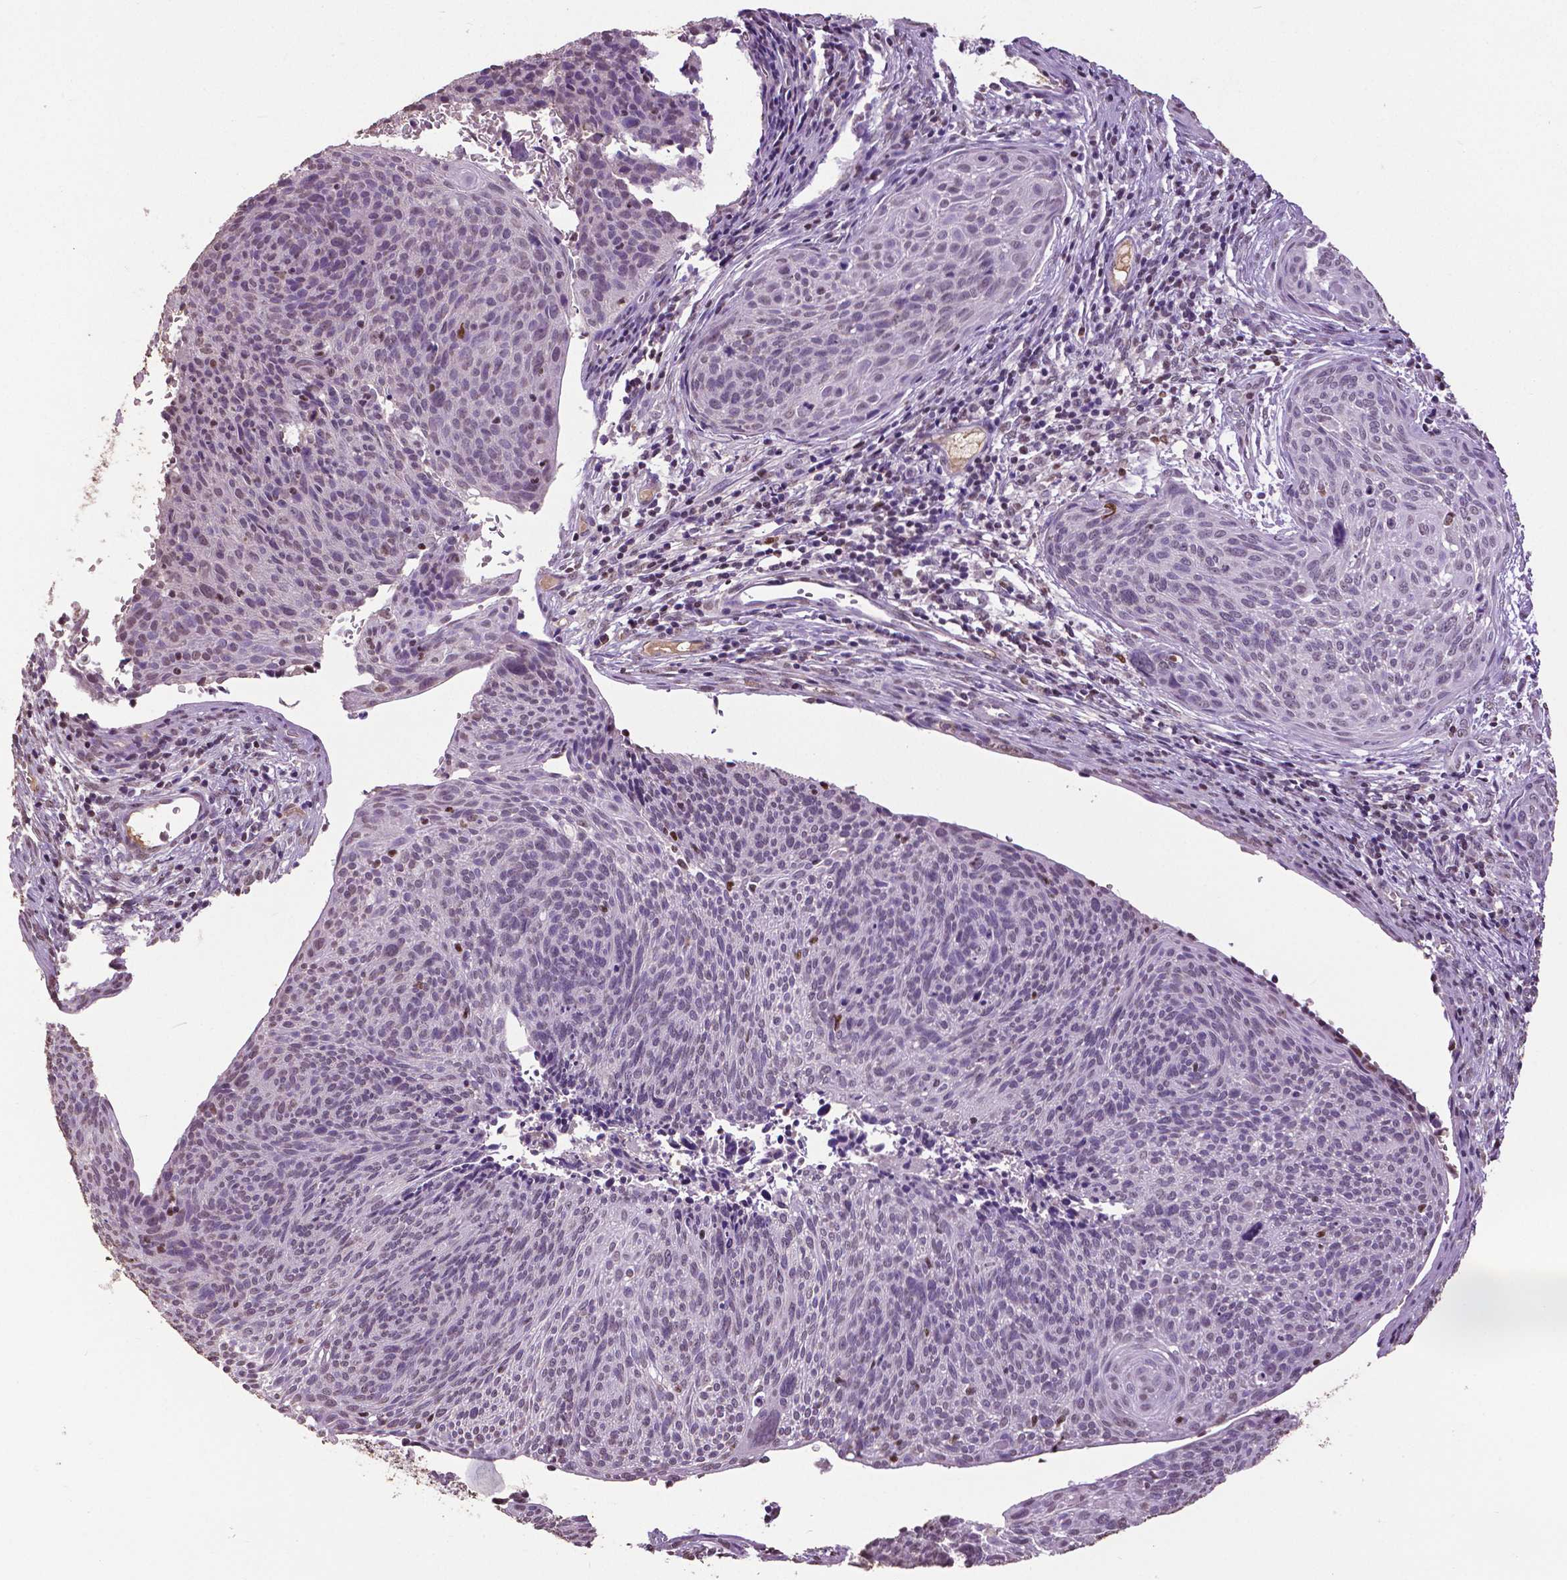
{"staining": {"intensity": "negative", "quantity": "none", "location": "none"}, "tissue": "cervical cancer", "cell_type": "Tumor cells", "image_type": "cancer", "snomed": [{"axis": "morphology", "description": "Squamous cell carcinoma, NOS"}, {"axis": "topography", "description": "Cervix"}], "caption": "Immunohistochemistry of human squamous cell carcinoma (cervical) demonstrates no positivity in tumor cells.", "gene": "RUNX3", "patient": {"sex": "female", "age": 49}}